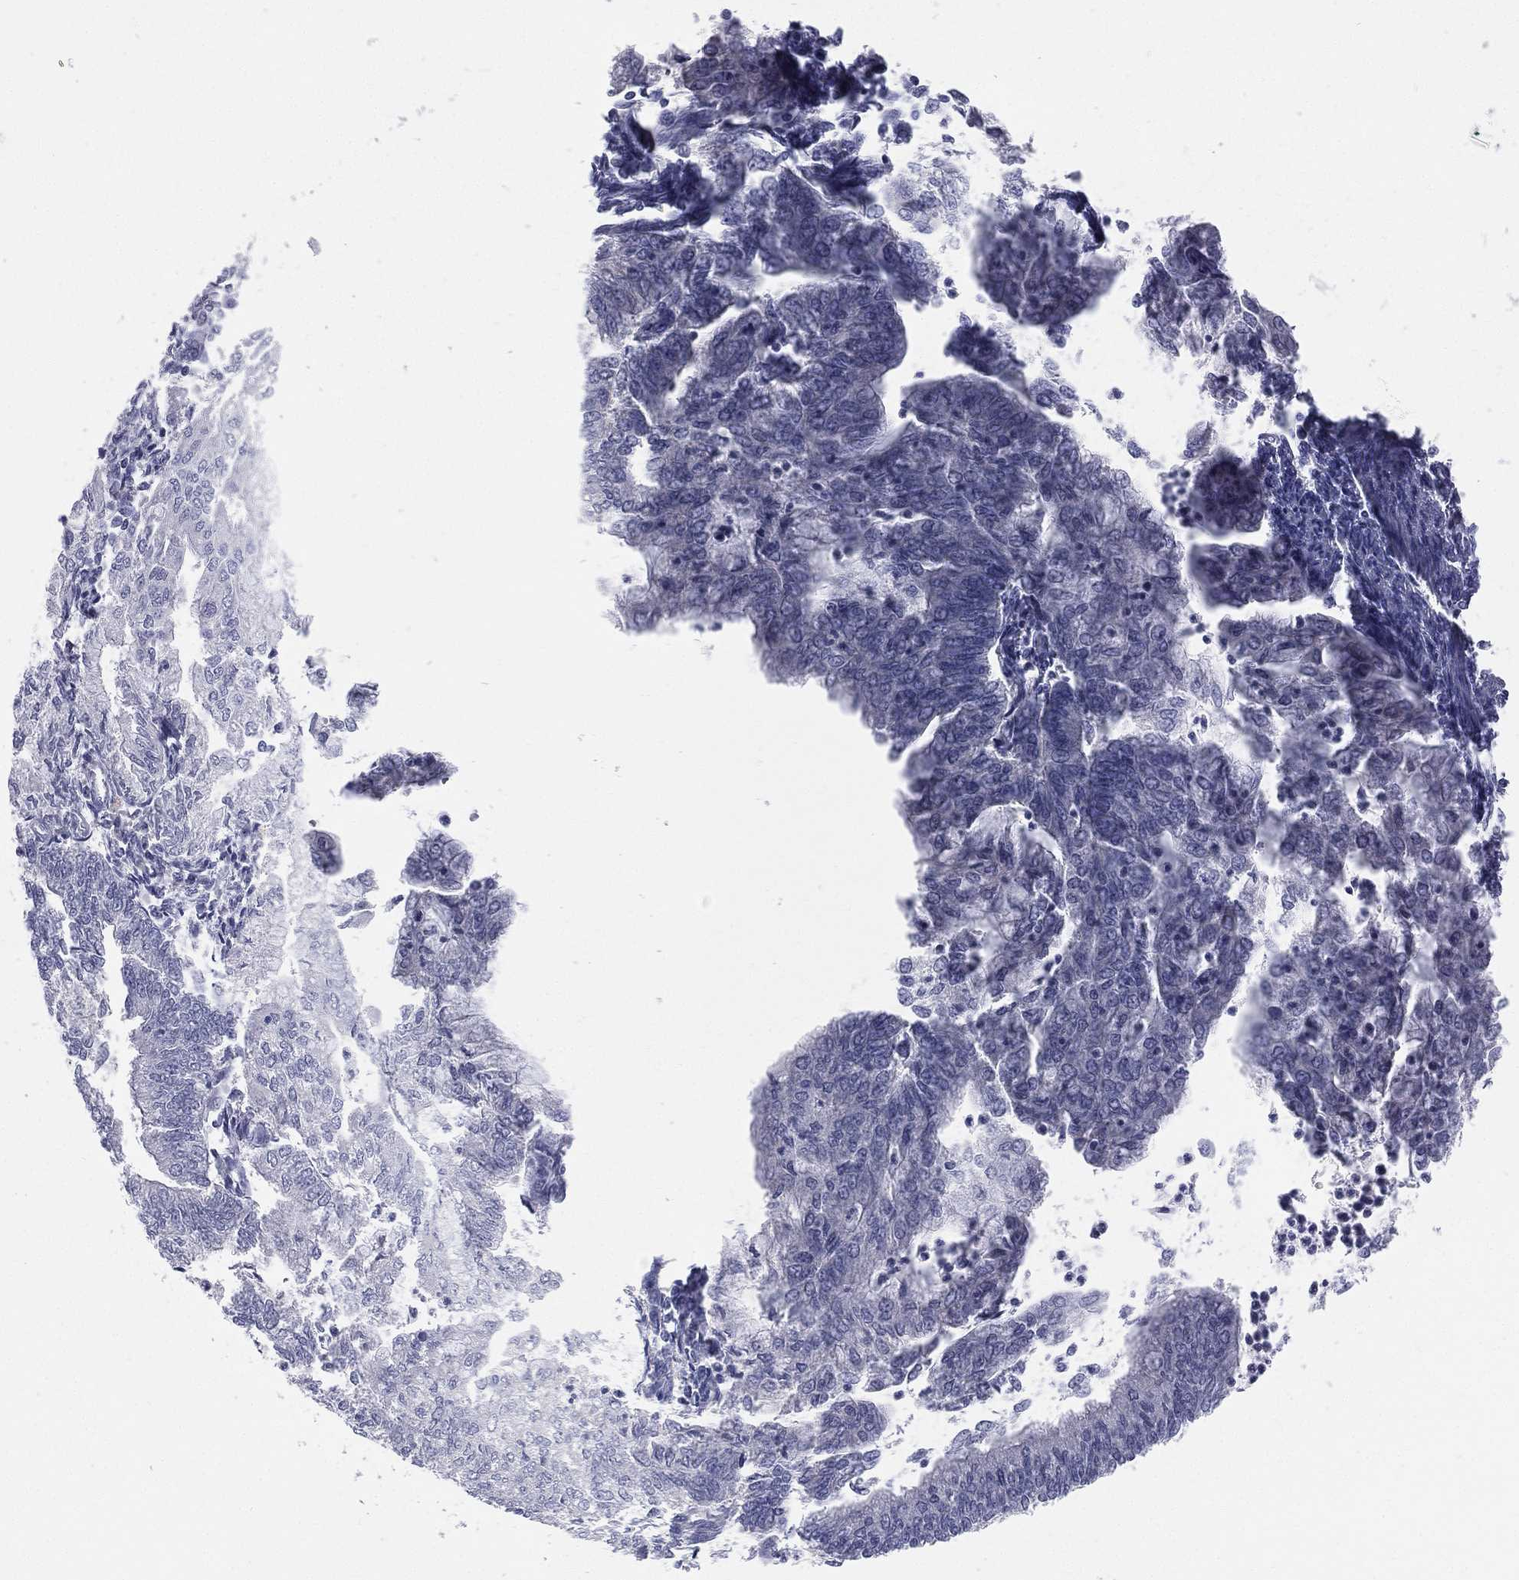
{"staining": {"intensity": "negative", "quantity": "none", "location": "none"}, "tissue": "endometrial cancer", "cell_type": "Tumor cells", "image_type": "cancer", "snomed": [{"axis": "morphology", "description": "Adenocarcinoma, NOS"}, {"axis": "topography", "description": "Endometrium"}], "caption": "Immunohistochemical staining of endometrial adenocarcinoma reveals no significant expression in tumor cells. (Brightfield microscopy of DAB immunohistochemistry (IHC) at high magnification).", "gene": "STK31", "patient": {"sex": "female", "age": 59}}